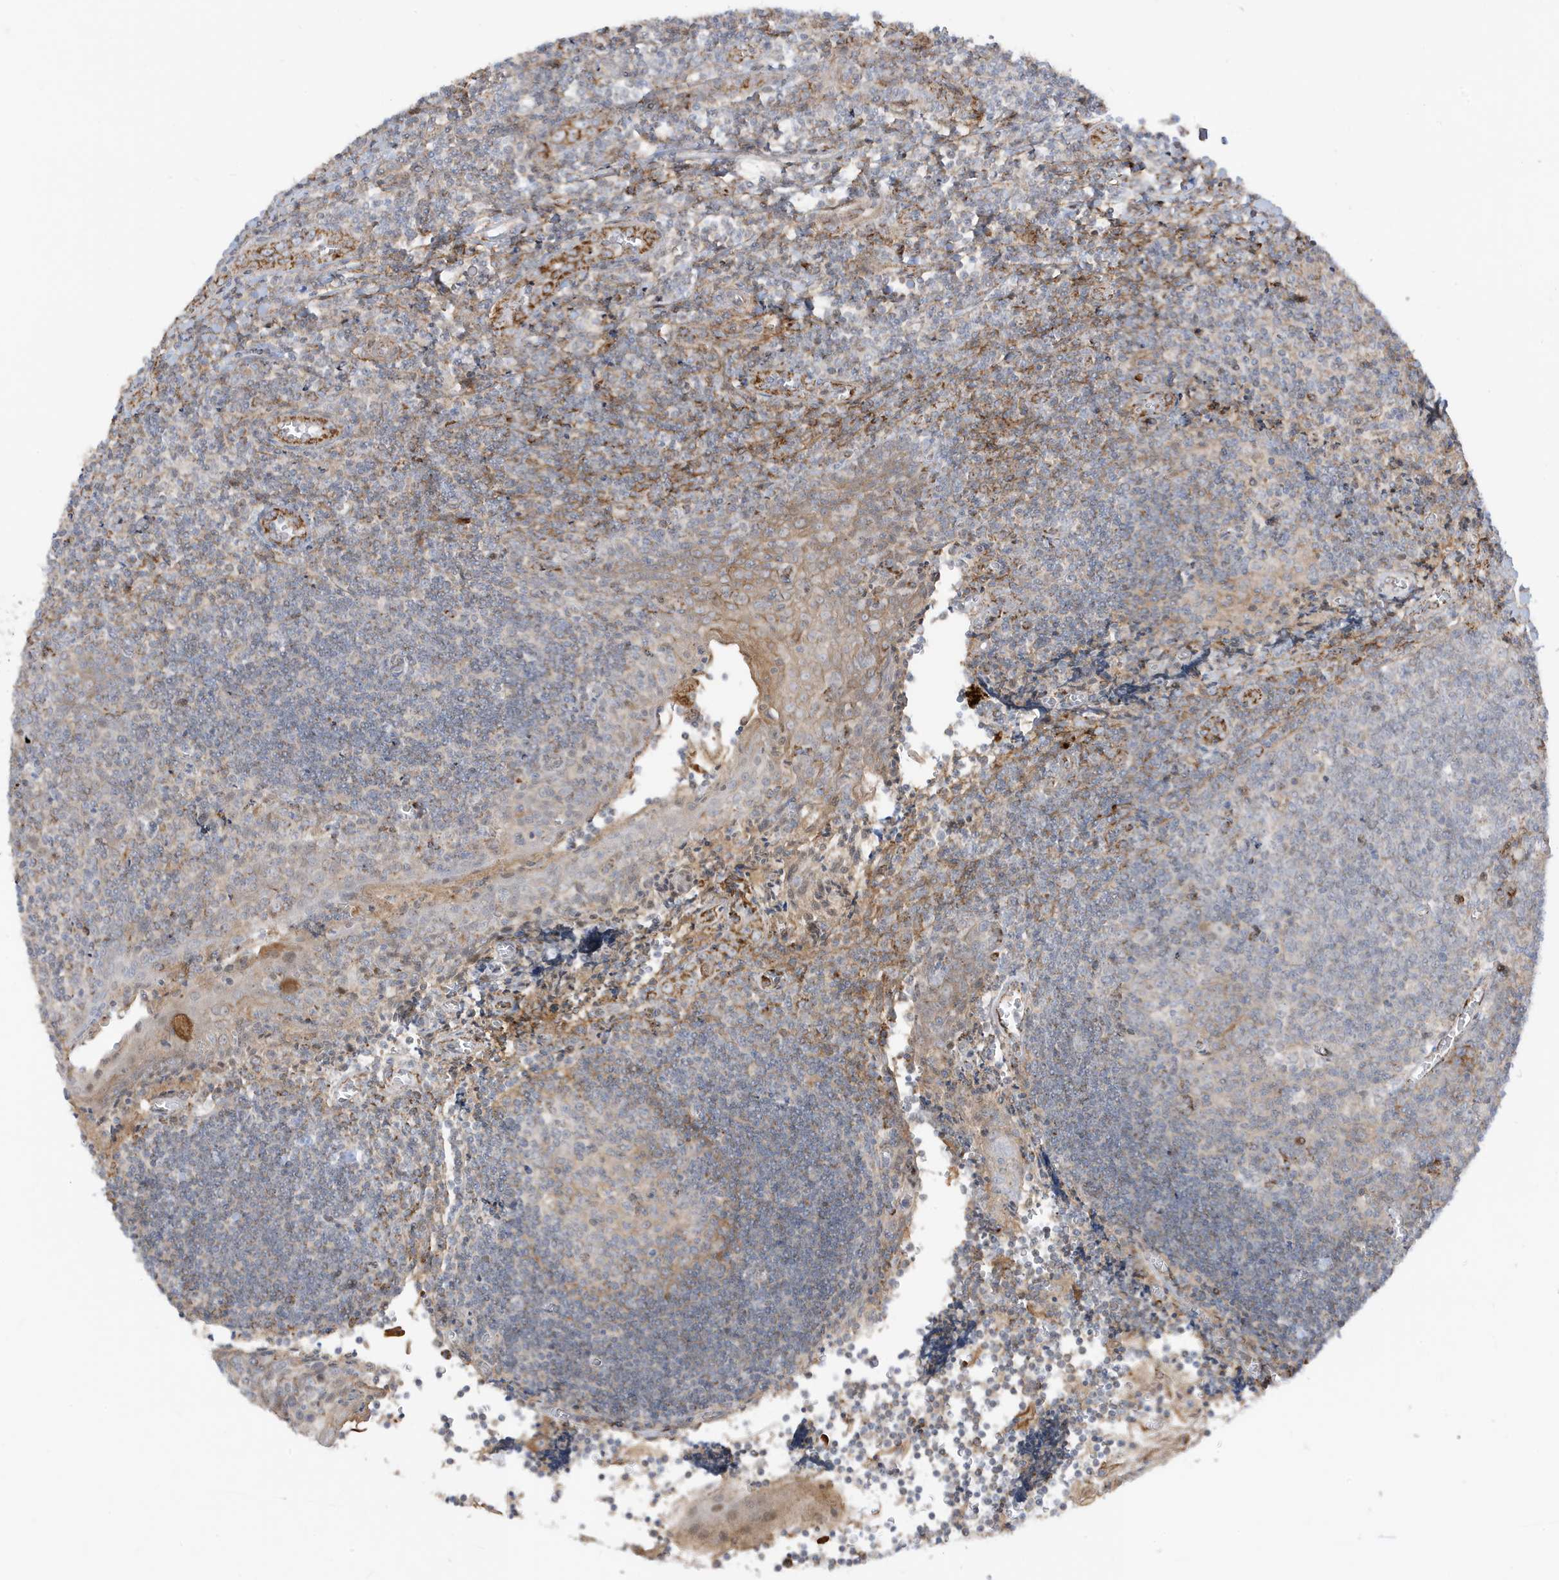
{"staining": {"intensity": "negative", "quantity": "none", "location": "none"}, "tissue": "tonsil", "cell_type": "Germinal center cells", "image_type": "normal", "snomed": [{"axis": "morphology", "description": "Normal tissue, NOS"}, {"axis": "topography", "description": "Tonsil"}], "caption": "This is an immunohistochemistry (IHC) micrograph of normal human tonsil. There is no staining in germinal center cells.", "gene": "IFT57", "patient": {"sex": "male", "age": 27}}